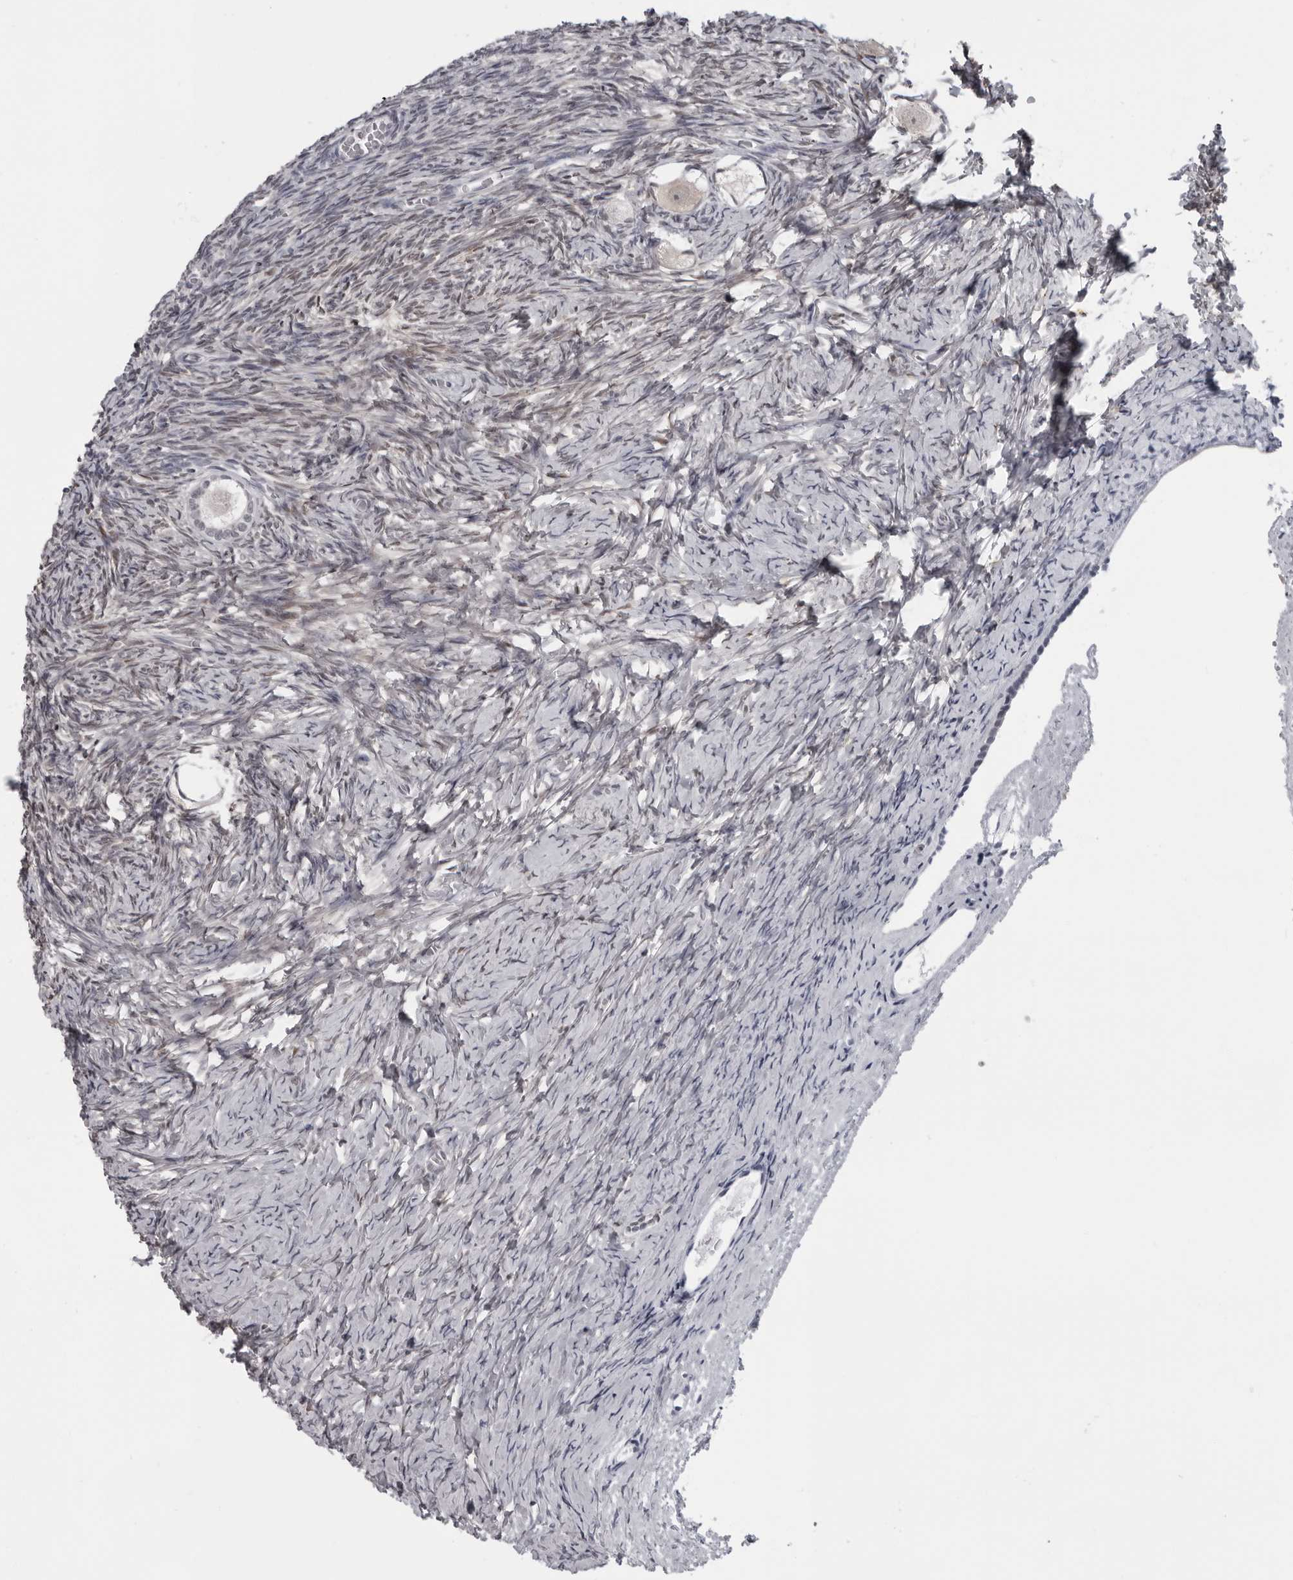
{"staining": {"intensity": "negative", "quantity": "none", "location": "none"}, "tissue": "ovary", "cell_type": "Follicle cells", "image_type": "normal", "snomed": [{"axis": "morphology", "description": "Normal tissue, NOS"}, {"axis": "topography", "description": "Ovary"}], "caption": "Histopathology image shows no protein expression in follicle cells of benign ovary.", "gene": "LZIC", "patient": {"sex": "female", "age": 27}}